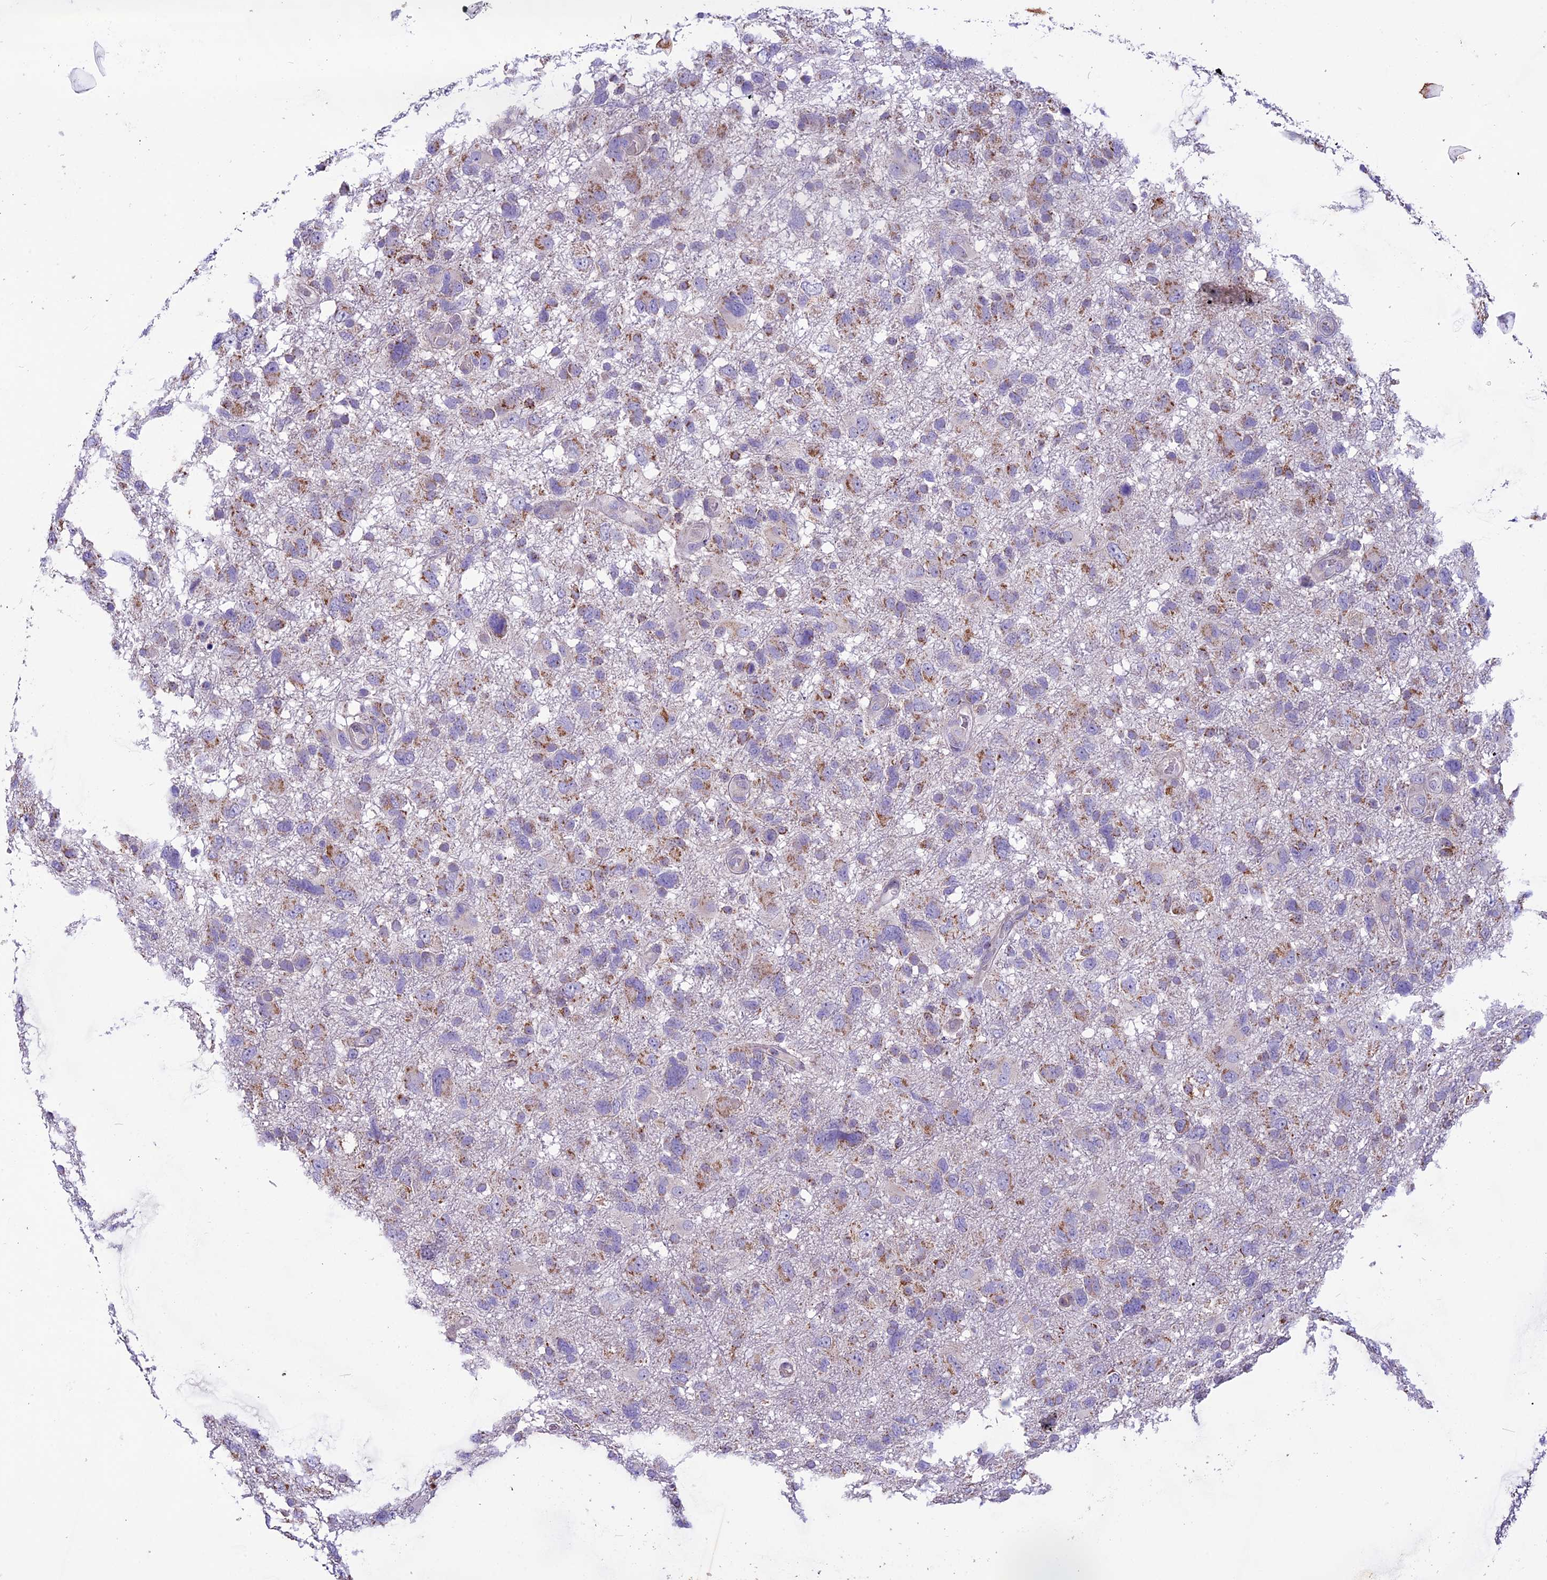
{"staining": {"intensity": "moderate", "quantity": "25%-75%", "location": "cytoplasmic/membranous"}, "tissue": "glioma", "cell_type": "Tumor cells", "image_type": "cancer", "snomed": [{"axis": "morphology", "description": "Glioma, malignant, High grade"}, {"axis": "topography", "description": "Brain"}], "caption": "DAB immunohistochemical staining of malignant glioma (high-grade) displays moderate cytoplasmic/membranous protein positivity in about 25%-75% of tumor cells. (Brightfield microscopy of DAB IHC at high magnification).", "gene": "MIEF2", "patient": {"sex": "male", "age": 61}}